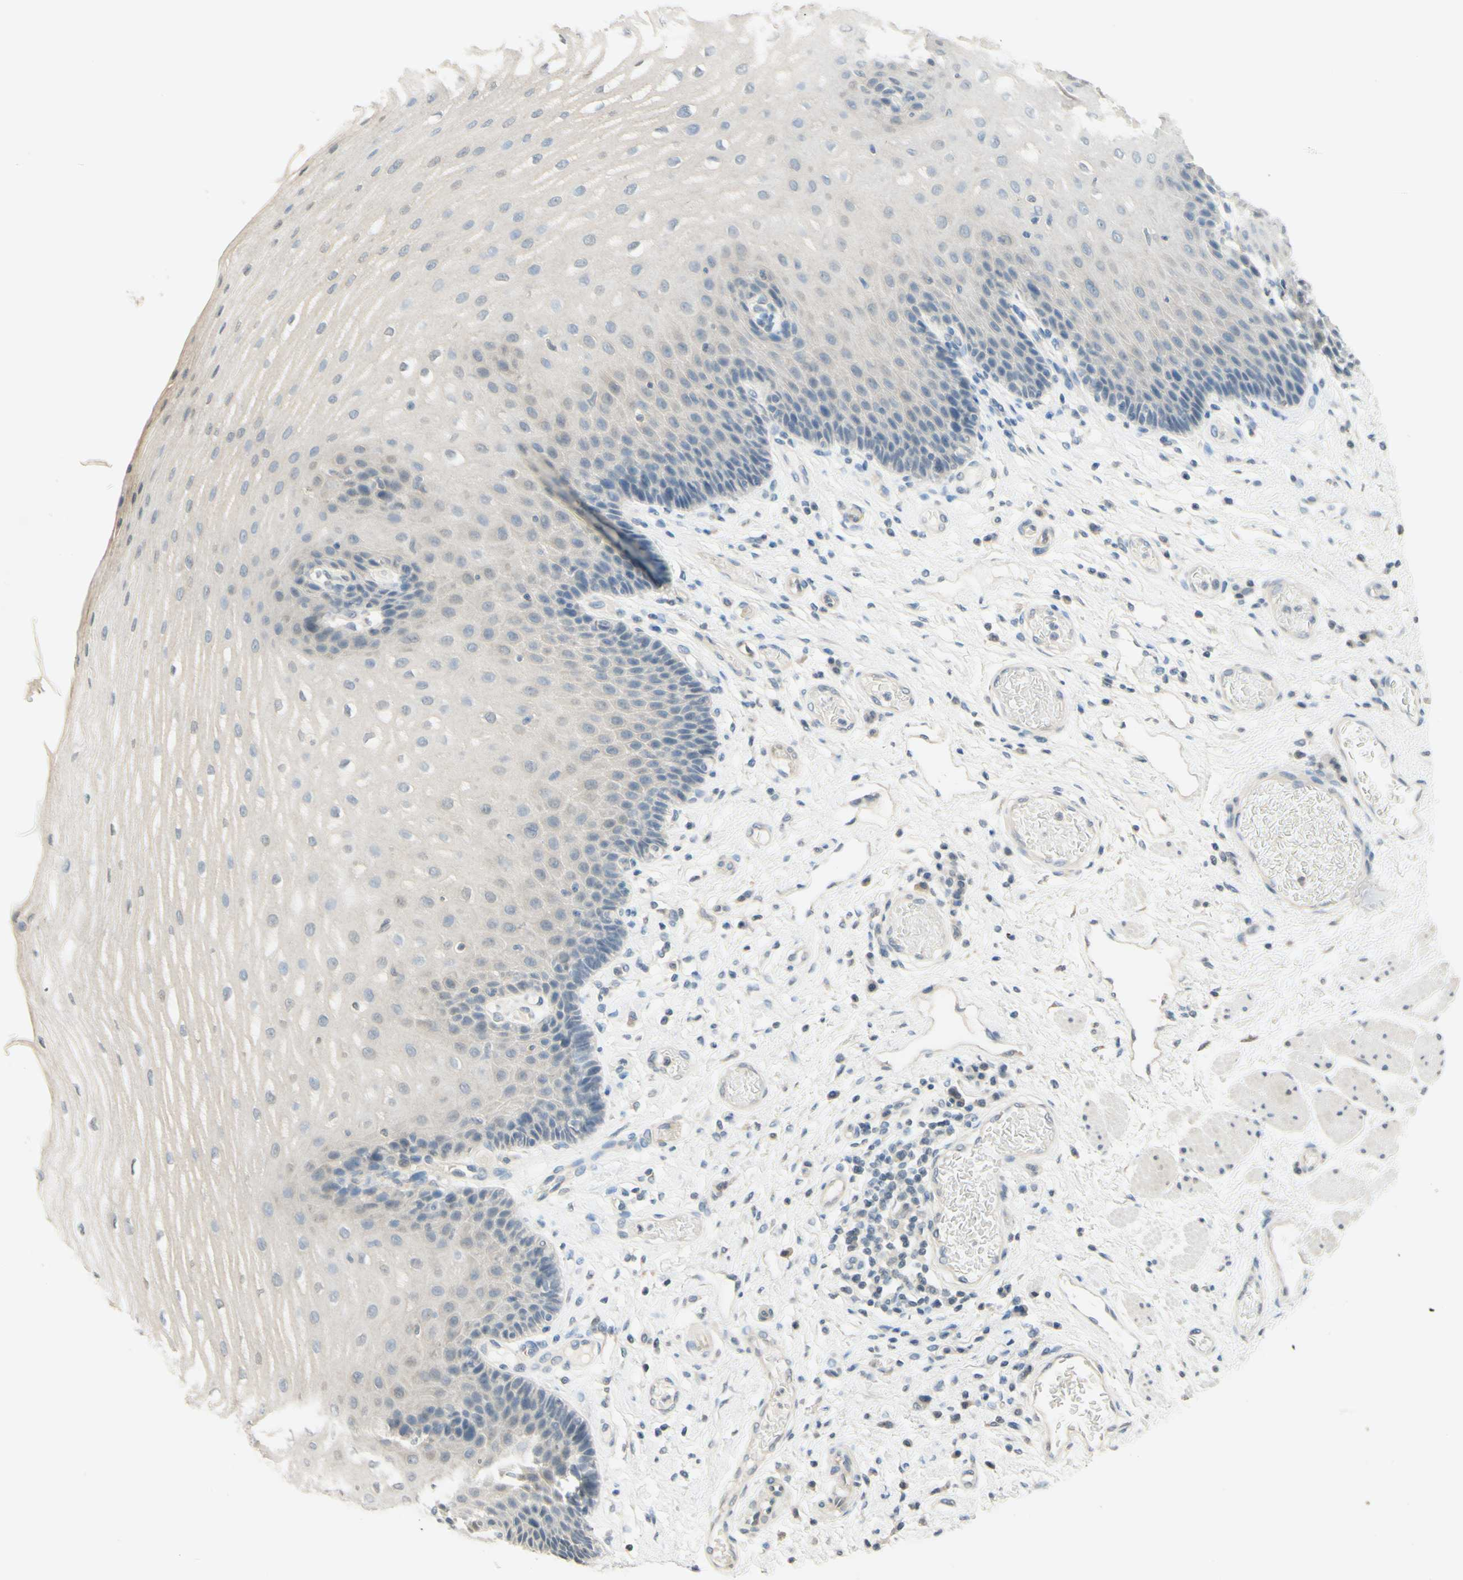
{"staining": {"intensity": "weak", "quantity": "25%-75%", "location": "cytoplasmic/membranous"}, "tissue": "esophagus", "cell_type": "Squamous epithelial cells", "image_type": "normal", "snomed": [{"axis": "morphology", "description": "Normal tissue, NOS"}, {"axis": "topography", "description": "Esophagus"}], "caption": "Protein staining by immunohistochemistry shows weak cytoplasmic/membranous expression in approximately 25%-75% of squamous epithelial cells in normal esophagus.", "gene": "MAG", "patient": {"sex": "male", "age": 54}}